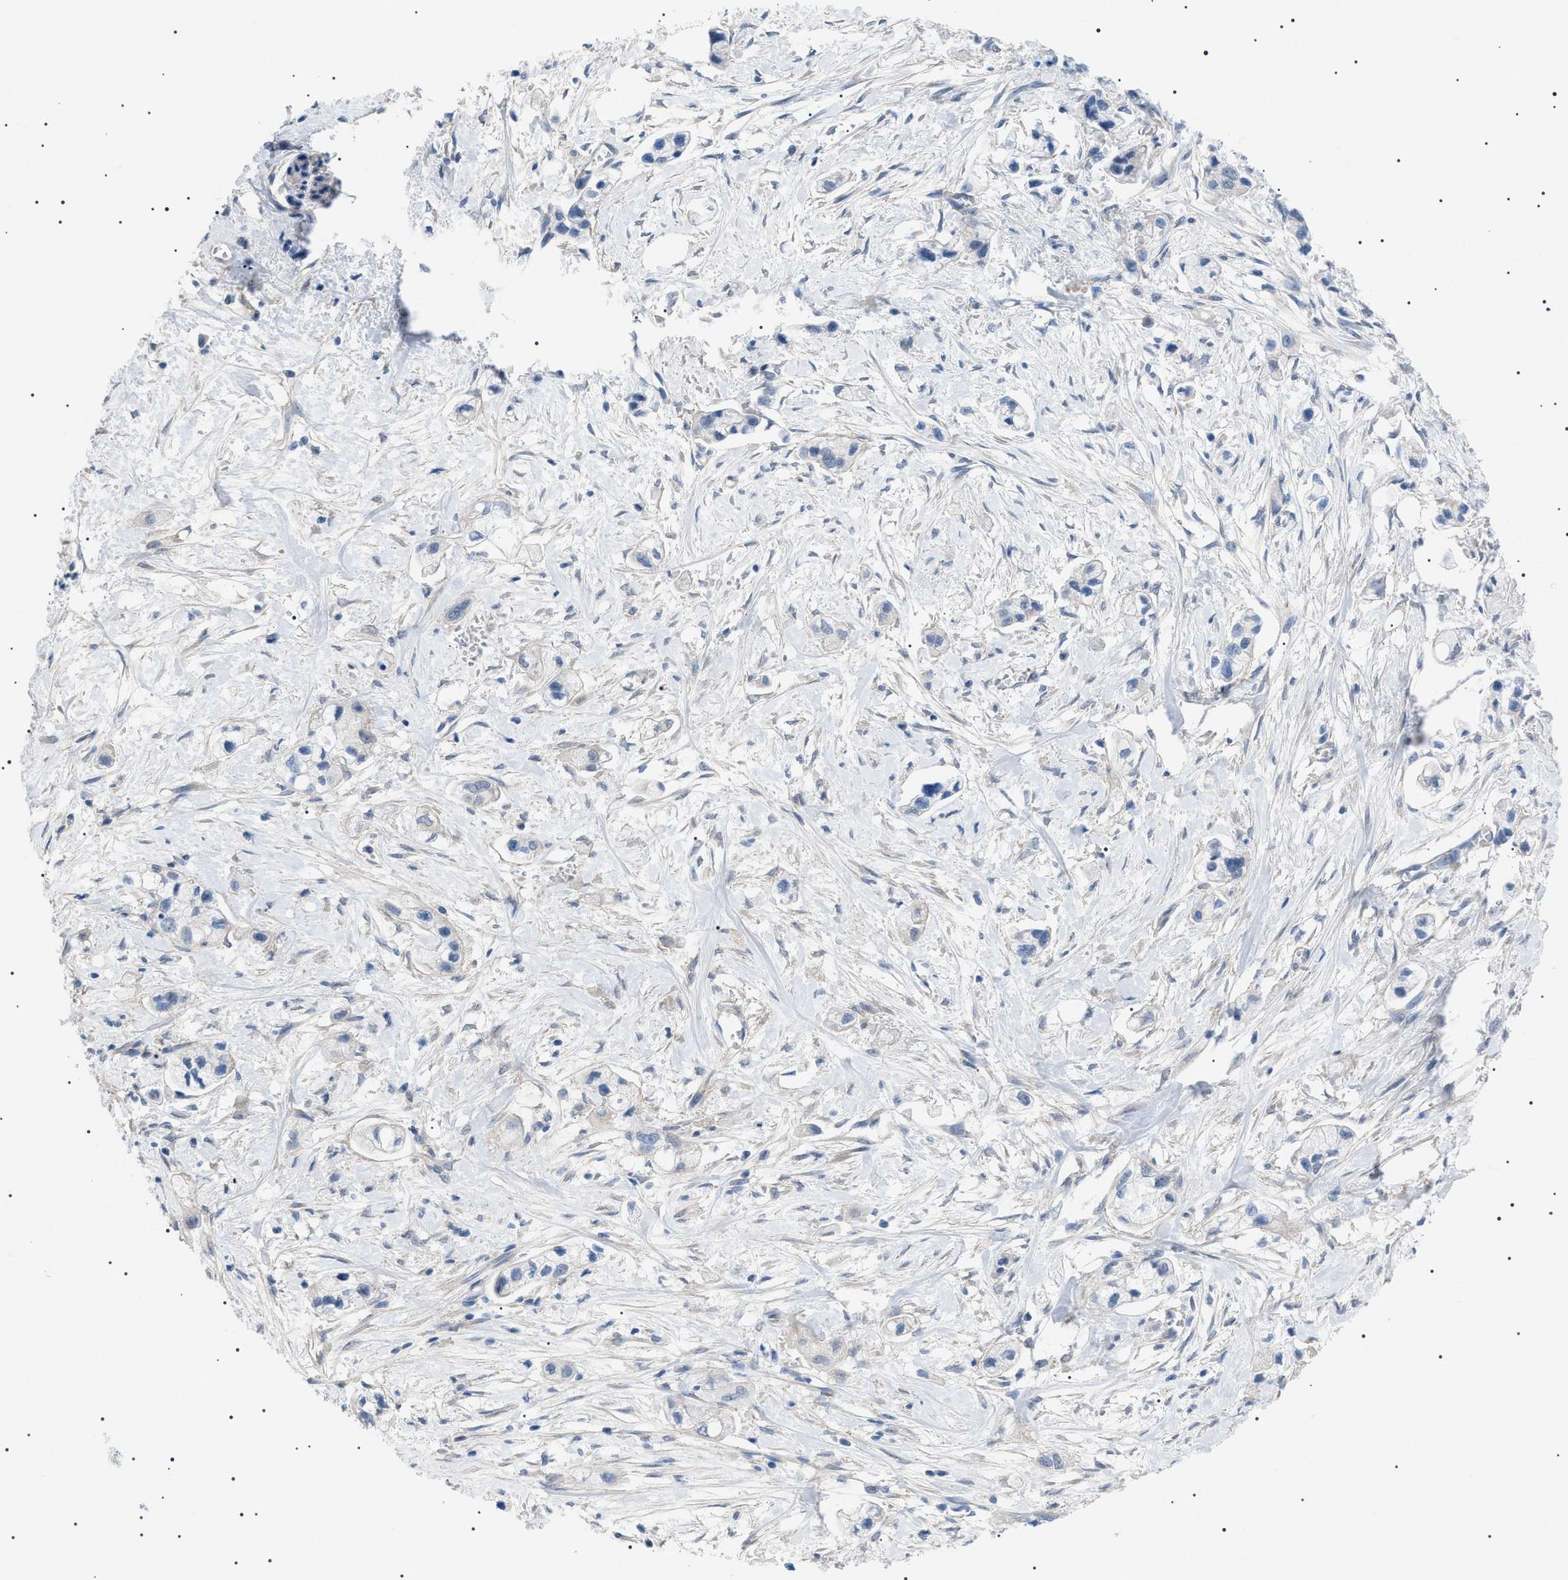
{"staining": {"intensity": "negative", "quantity": "none", "location": "none"}, "tissue": "pancreatic cancer", "cell_type": "Tumor cells", "image_type": "cancer", "snomed": [{"axis": "morphology", "description": "Adenocarcinoma, NOS"}, {"axis": "topography", "description": "Pancreas"}], "caption": "Immunohistochemistry photomicrograph of neoplastic tissue: pancreatic adenocarcinoma stained with DAB exhibits no significant protein staining in tumor cells.", "gene": "ADAMTS1", "patient": {"sex": "male", "age": 74}}